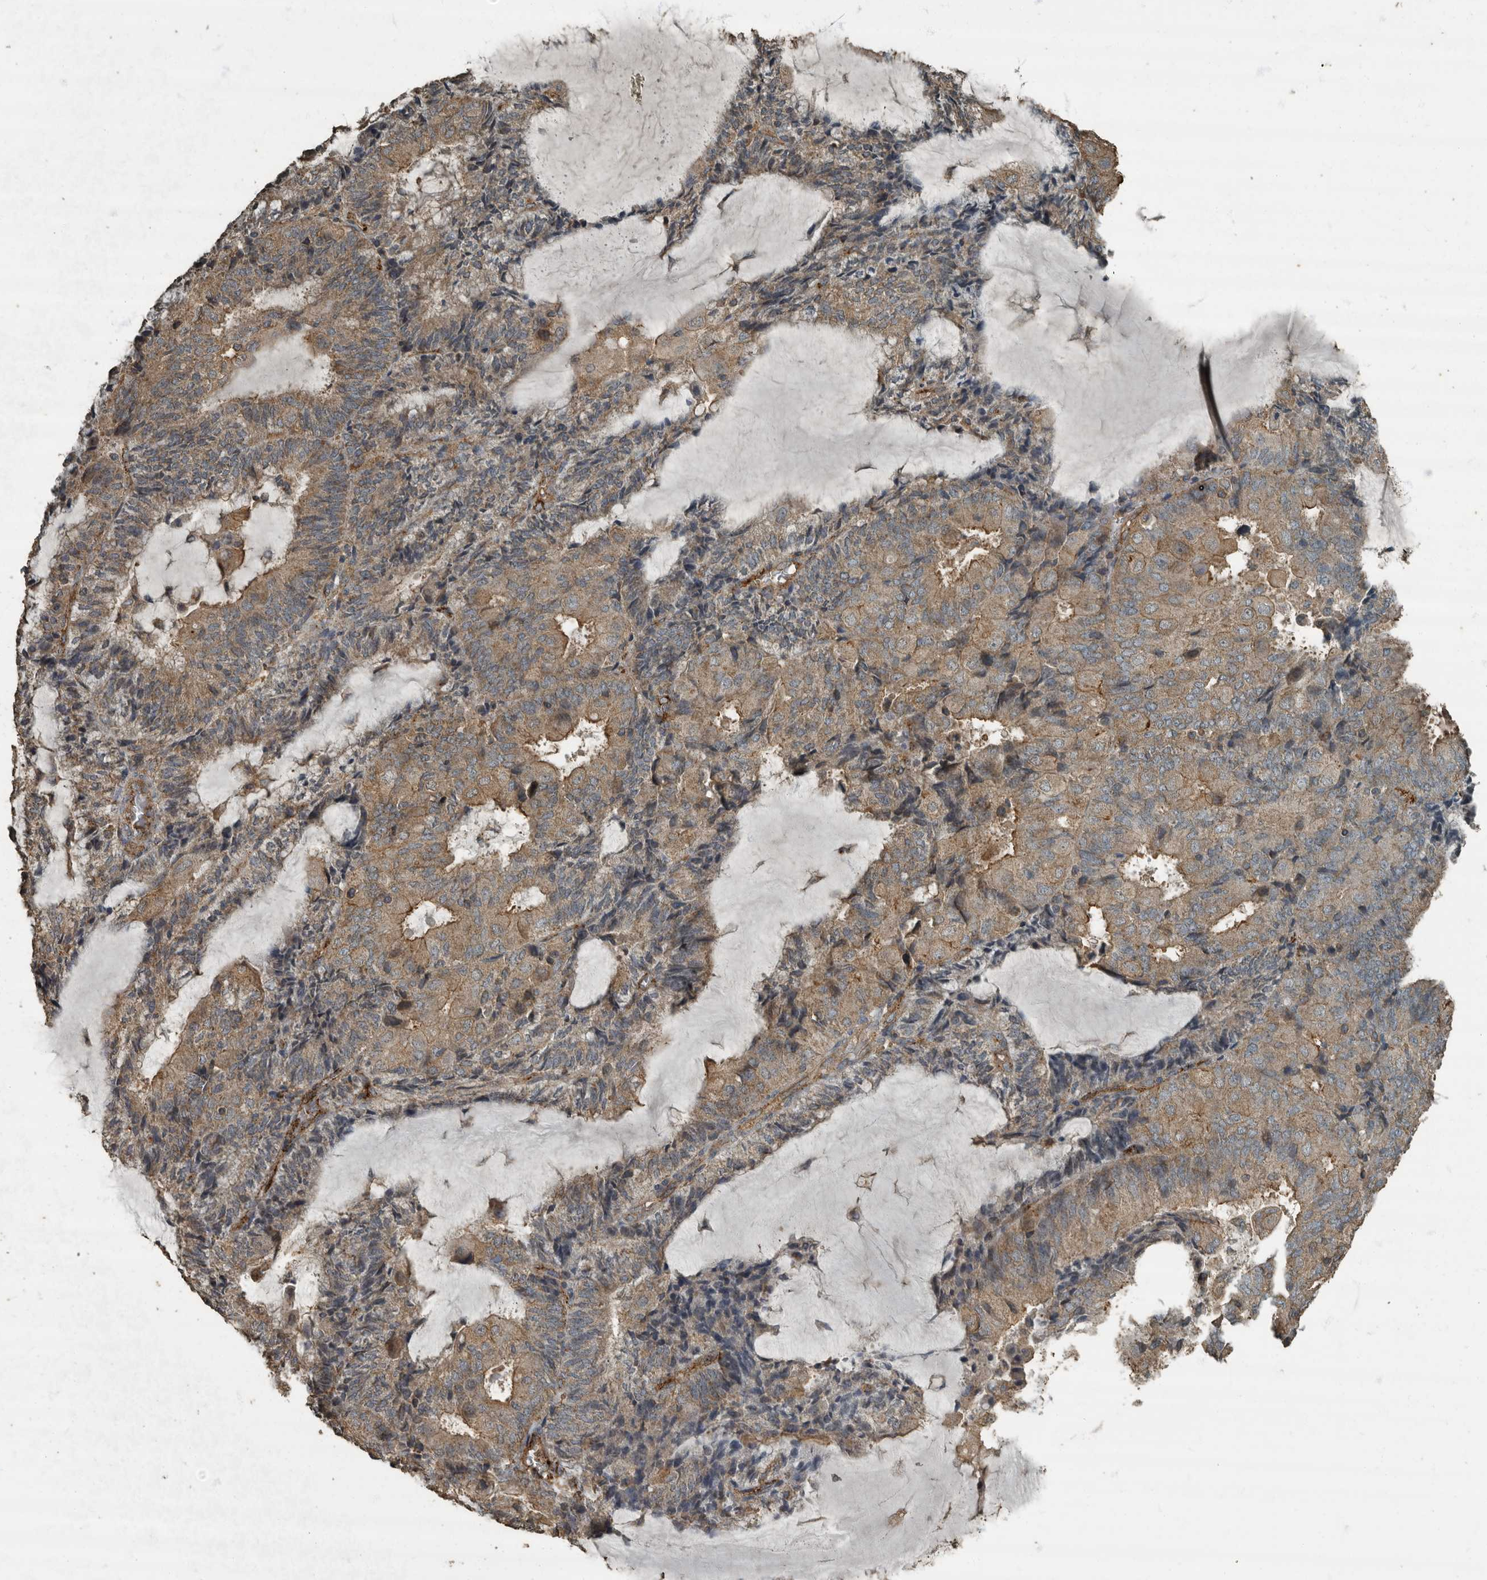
{"staining": {"intensity": "weak", "quantity": ">75%", "location": "cytoplasmic/membranous"}, "tissue": "endometrial cancer", "cell_type": "Tumor cells", "image_type": "cancer", "snomed": [{"axis": "morphology", "description": "Adenocarcinoma, NOS"}, {"axis": "topography", "description": "Endometrium"}], "caption": "Protein staining of endometrial cancer (adenocarcinoma) tissue exhibits weak cytoplasmic/membranous expression in about >75% of tumor cells.", "gene": "IL15RA", "patient": {"sex": "female", "age": 81}}